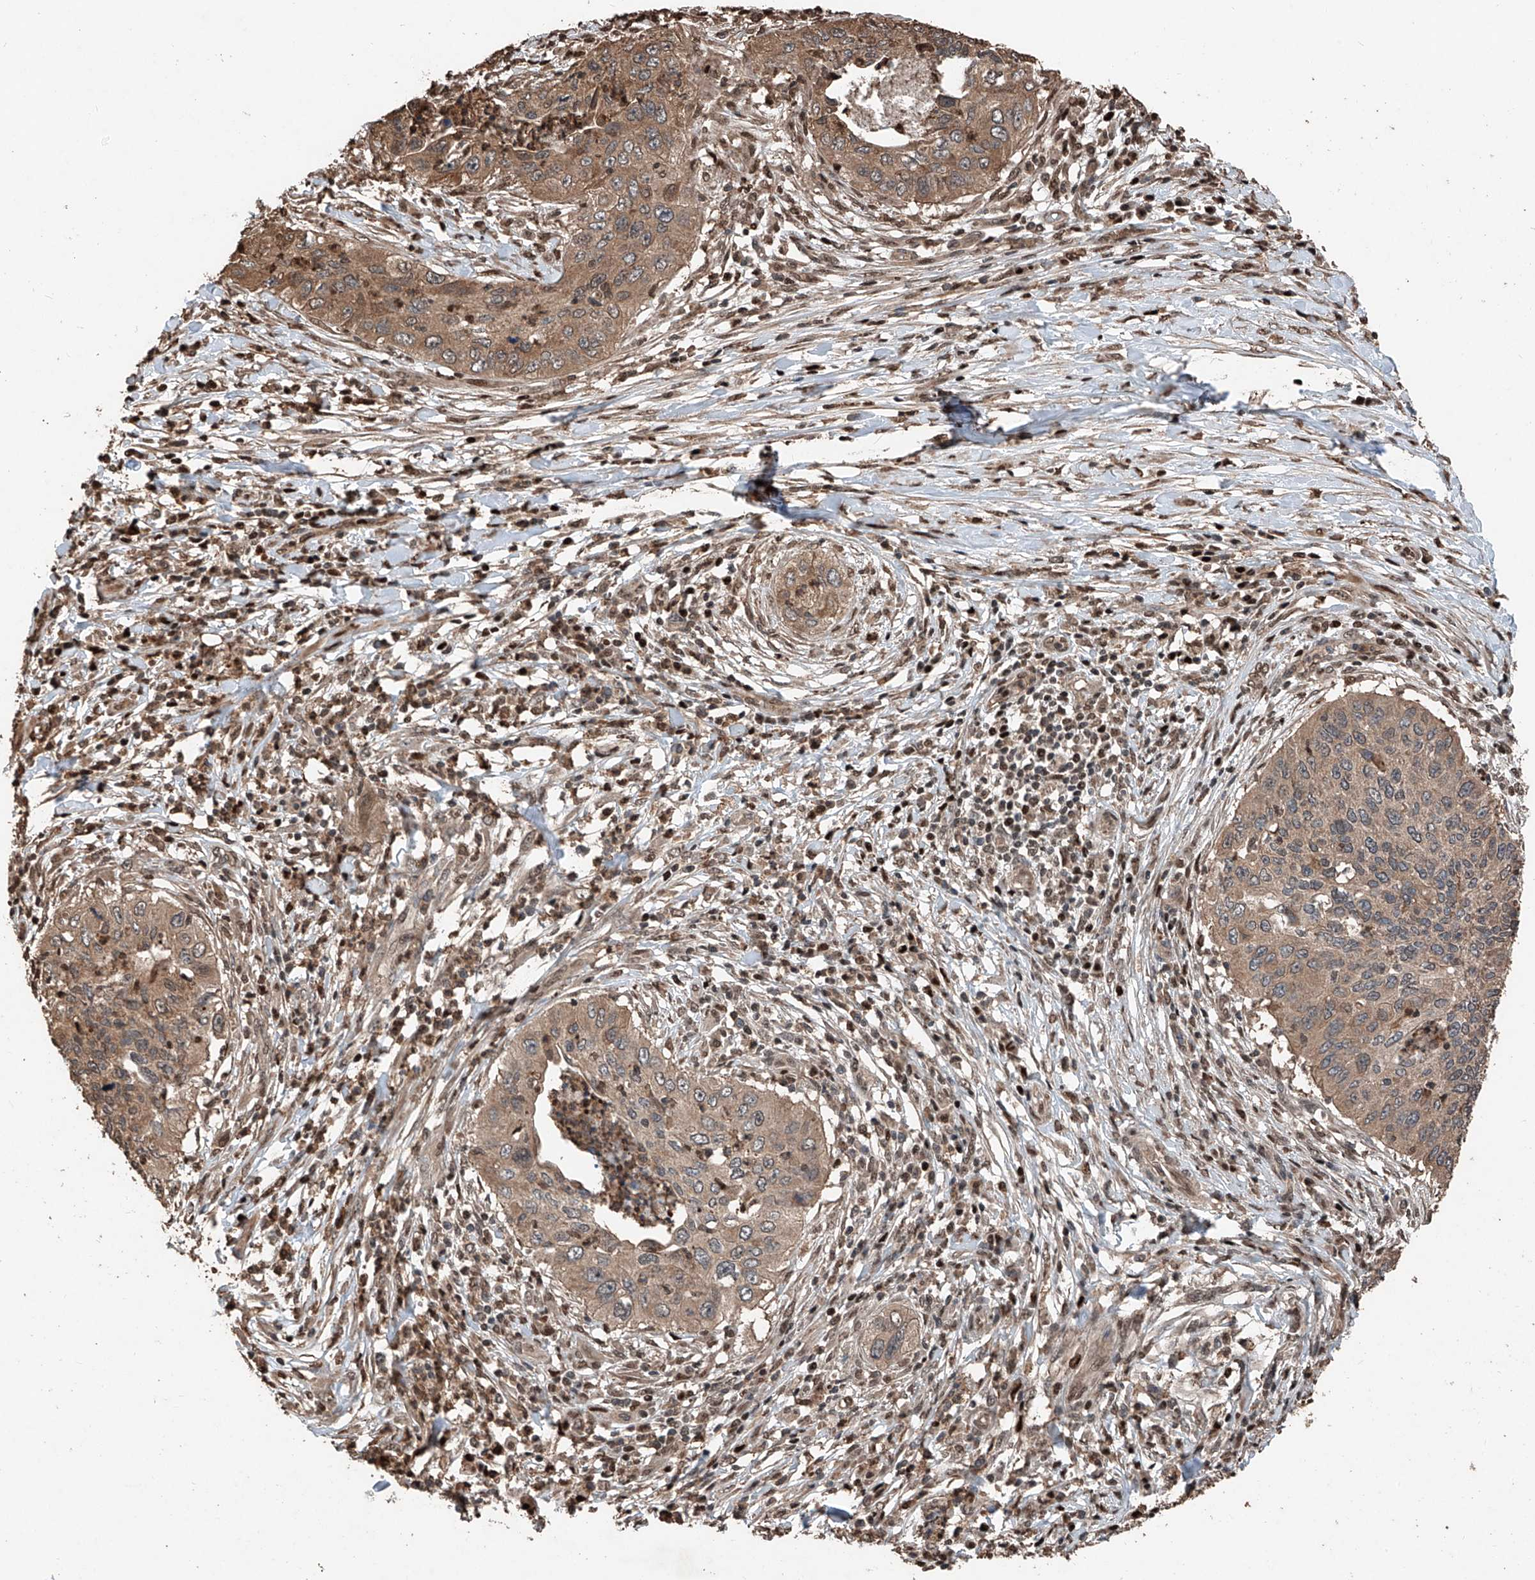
{"staining": {"intensity": "weak", "quantity": "25%-75%", "location": "cytoplasmic/membranous"}, "tissue": "cervical cancer", "cell_type": "Tumor cells", "image_type": "cancer", "snomed": [{"axis": "morphology", "description": "Squamous cell carcinoma, NOS"}, {"axis": "topography", "description": "Cervix"}], "caption": "This histopathology image reveals immunohistochemistry staining of human squamous cell carcinoma (cervical), with low weak cytoplasmic/membranous expression in about 25%-75% of tumor cells.", "gene": "RMND1", "patient": {"sex": "female", "age": 38}}